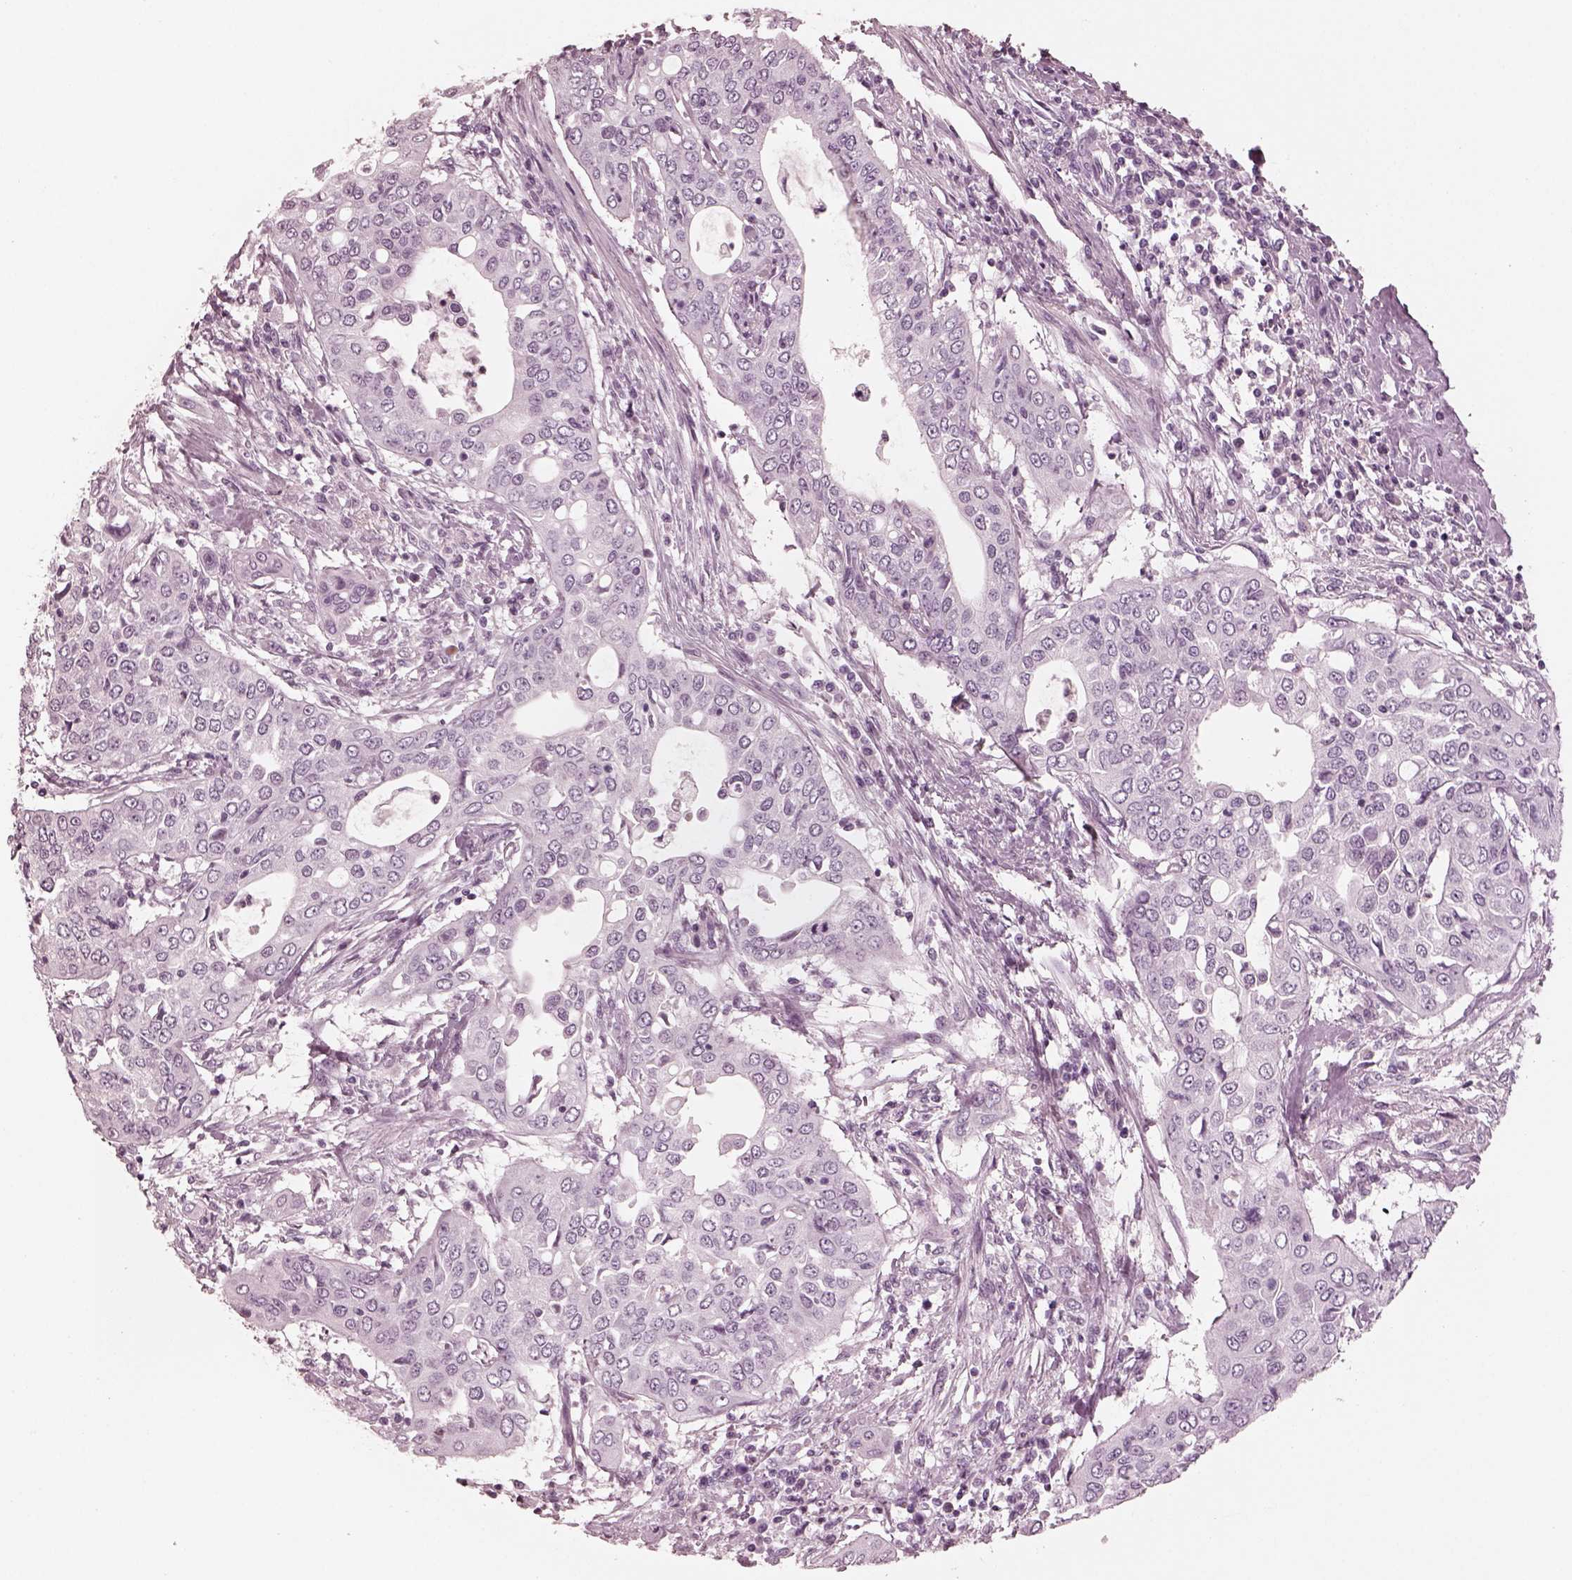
{"staining": {"intensity": "negative", "quantity": "none", "location": "none"}, "tissue": "urothelial cancer", "cell_type": "Tumor cells", "image_type": "cancer", "snomed": [{"axis": "morphology", "description": "Urothelial carcinoma, High grade"}, {"axis": "topography", "description": "Urinary bladder"}], "caption": "Immunohistochemistry (IHC) of human urothelial cancer demonstrates no staining in tumor cells.", "gene": "OPN4", "patient": {"sex": "male", "age": 82}}